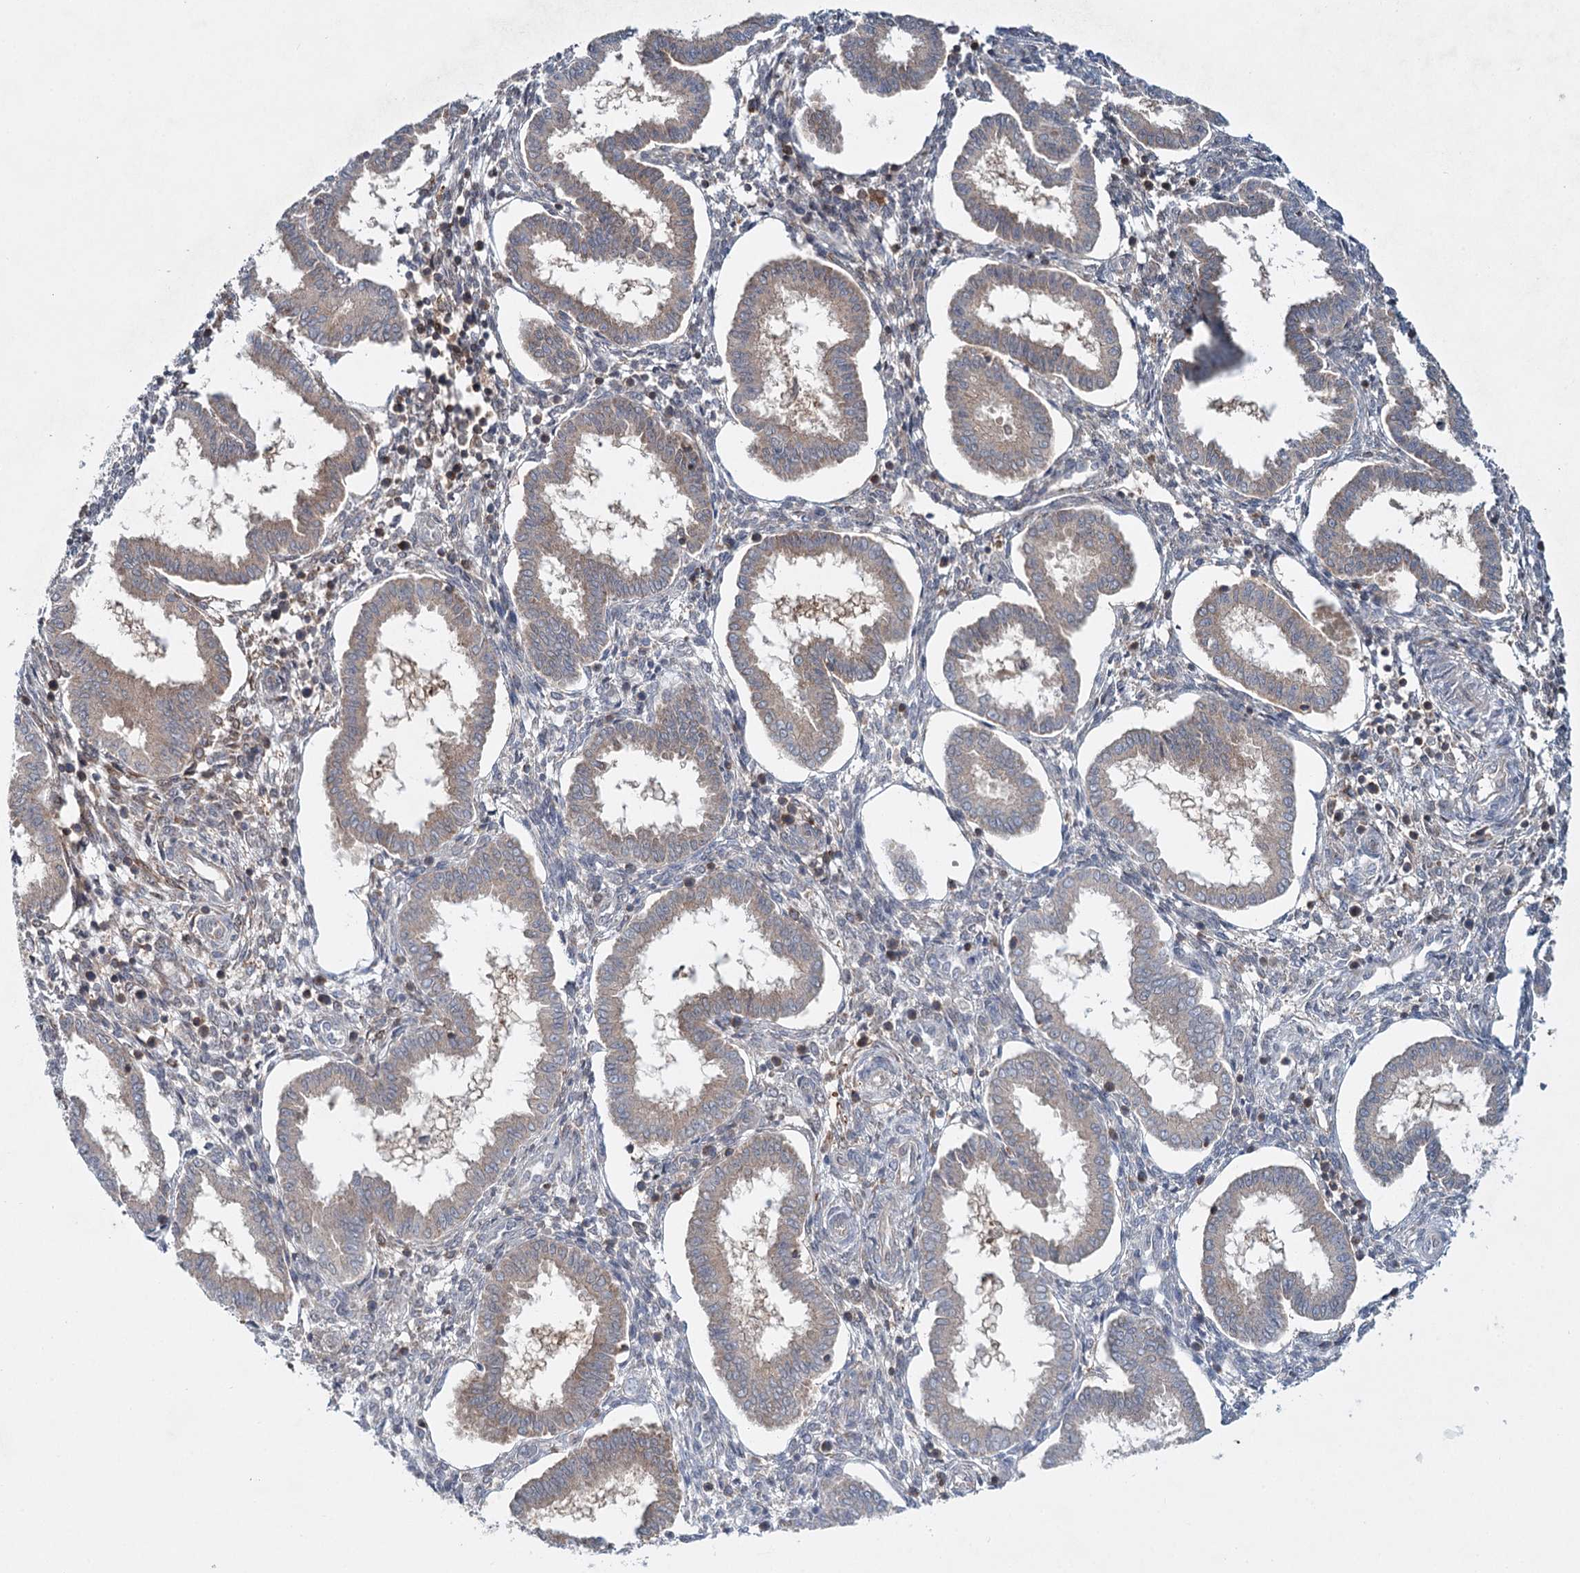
{"staining": {"intensity": "moderate", "quantity": "25%-75%", "location": "cytoplasmic/membranous"}, "tissue": "endometrium", "cell_type": "Cells in endometrial stroma", "image_type": "normal", "snomed": [{"axis": "morphology", "description": "Normal tissue, NOS"}, {"axis": "topography", "description": "Endometrium"}], "caption": "High-power microscopy captured an IHC image of unremarkable endometrium, revealing moderate cytoplasmic/membranous positivity in approximately 25%-75% of cells in endometrial stroma.", "gene": "WDR44", "patient": {"sex": "female", "age": 24}}